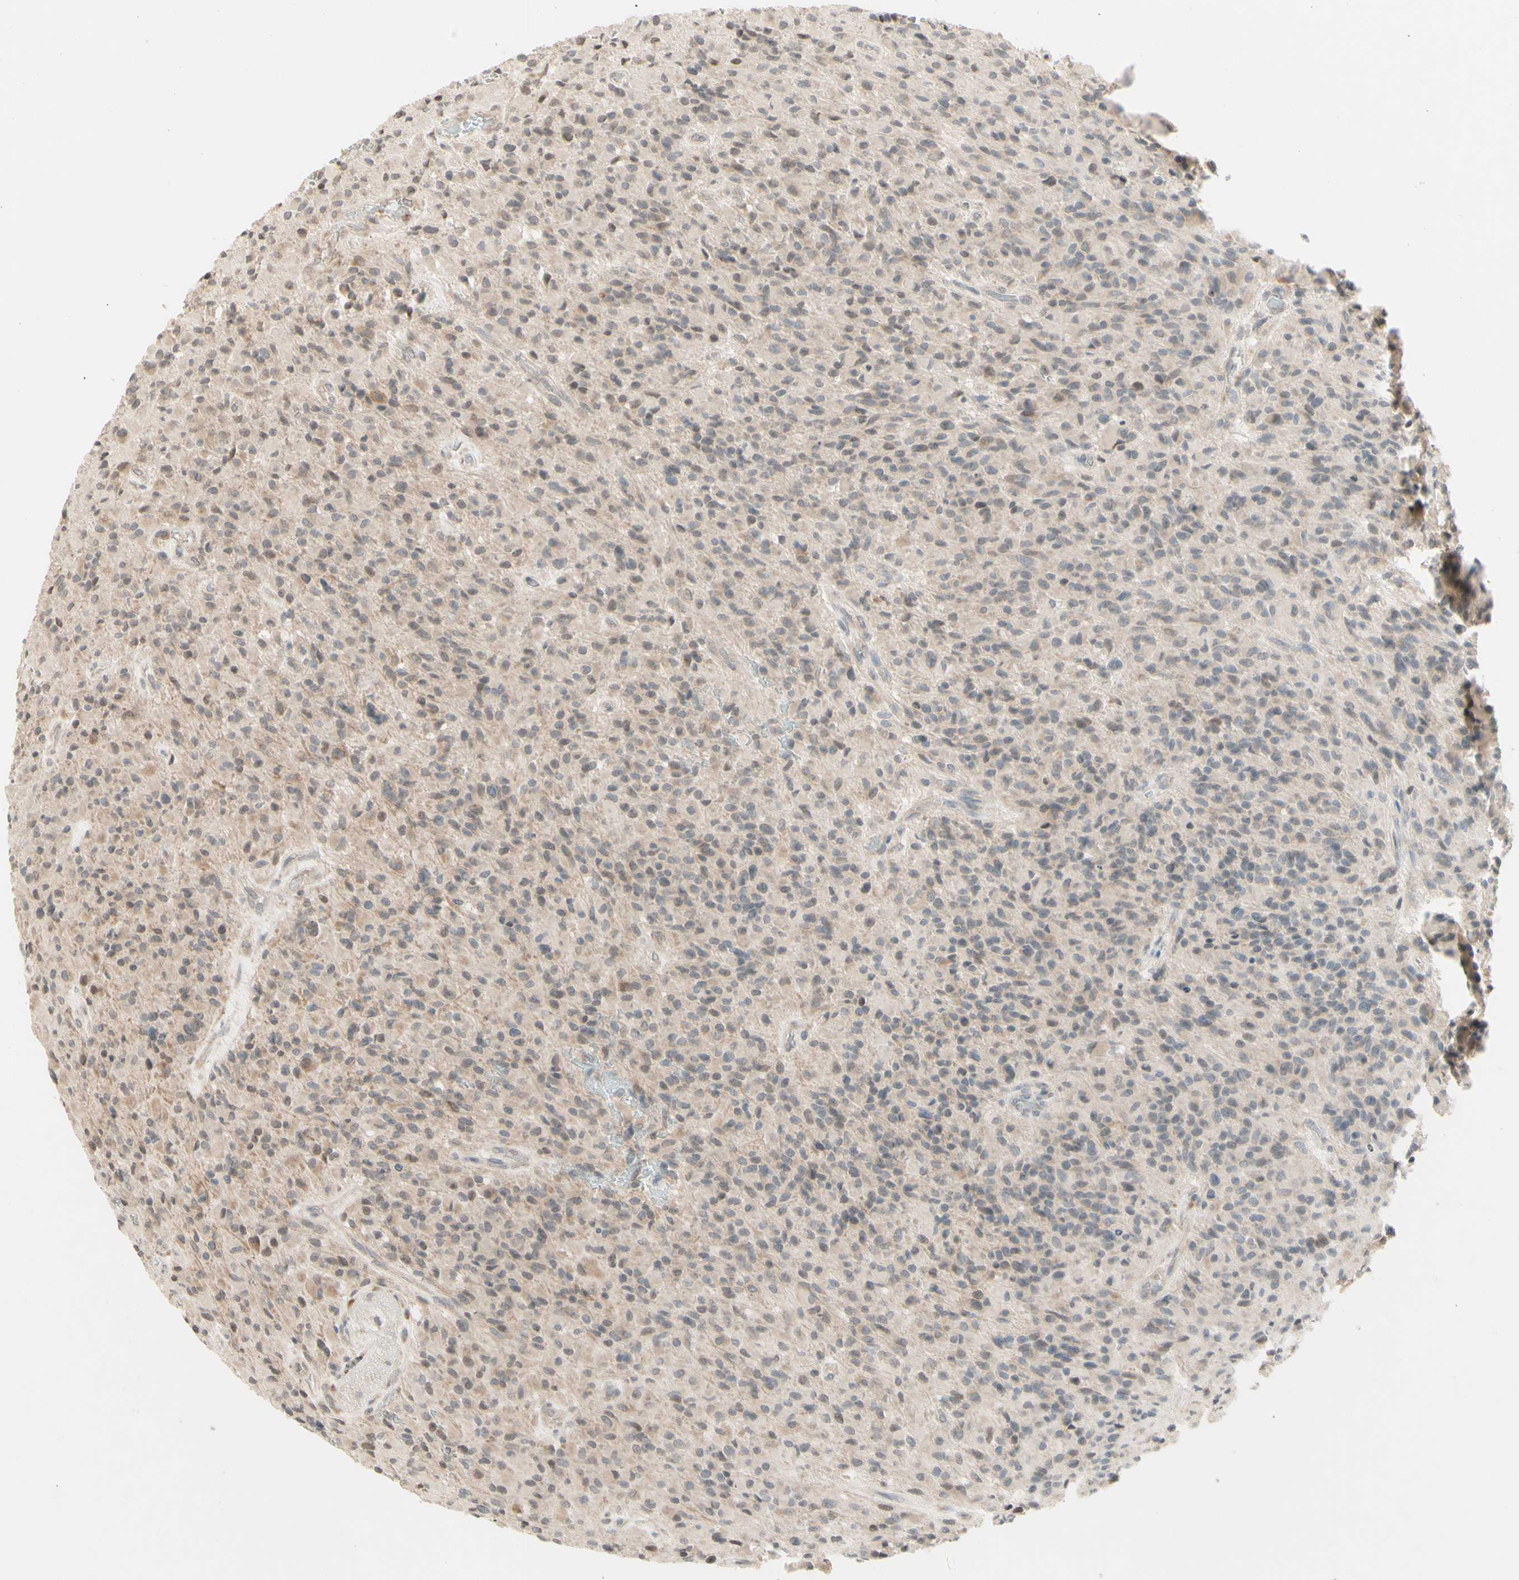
{"staining": {"intensity": "weak", "quantity": "<25%", "location": "cytoplasmic/membranous"}, "tissue": "glioma", "cell_type": "Tumor cells", "image_type": "cancer", "snomed": [{"axis": "morphology", "description": "Glioma, malignant, High grade"}, {"axis": "topography", "description": "Brain"}], "caption": "The histopathology image shows no significant expression in tumor cells of glioma.", "gene": "ZW10", "patient": {"sex": "male", "age": 71}}